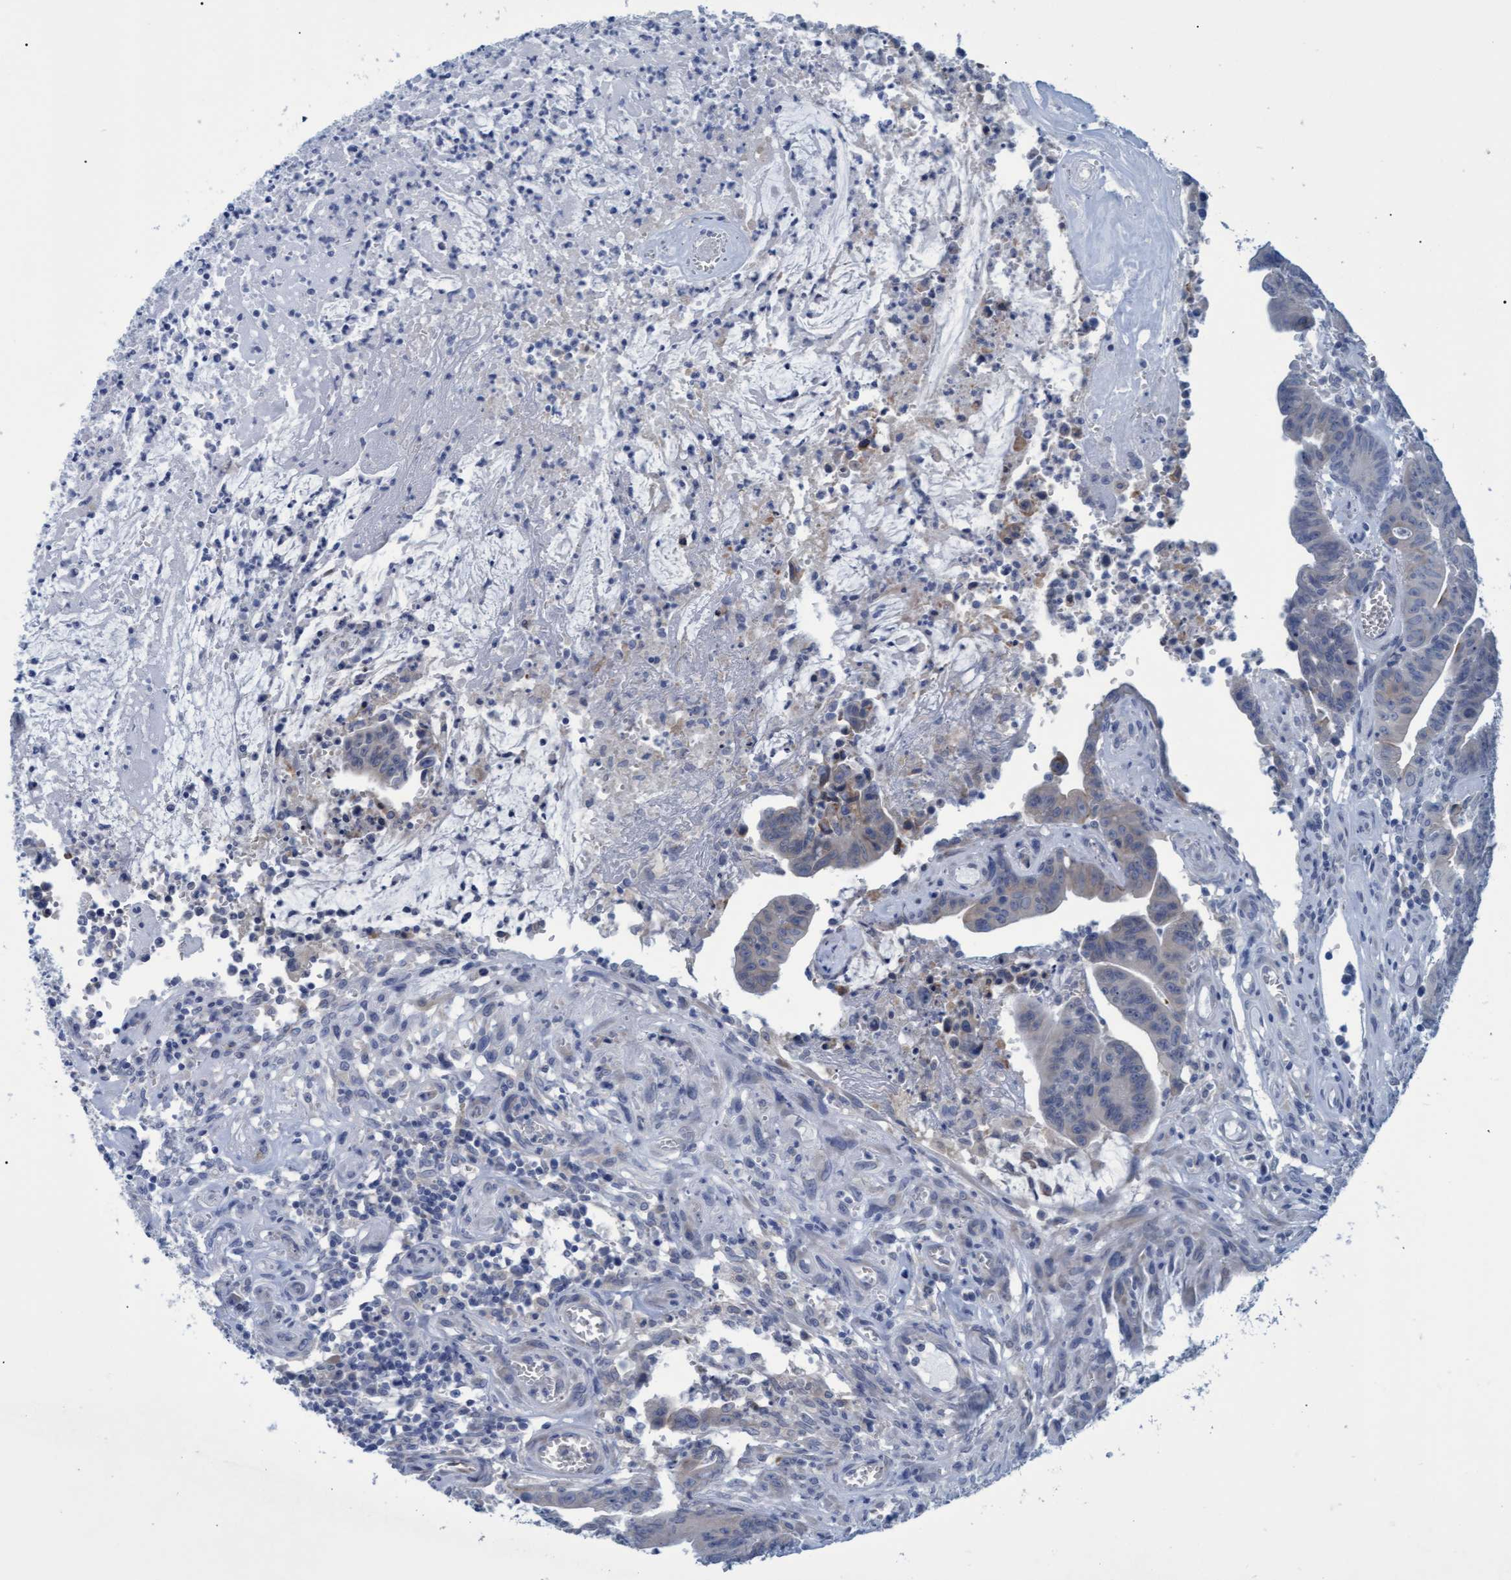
{"staining": {"intensity": "weak", "quantity": "<25%", "location": "cytoplasmic/membranous"}, "tissue": "colorectal cancer", "cell_type": "Tumor cells", "image_type": "cancer", "snomed": [{"axis": "morphology", "description": "Adenocarcinoma, NOS"}, {"axis": "topography", "description": "Colon"}], "caption": "Immunohistochemistry (IHC) micrograph of neoplastic tissue: human colorectal cancer stained with DAB (3,3'-diaminobenzidine) displays no significant protein positivity in tumor cells.", "gene": "SSTR3", "patient": {"sex": "male", "age": 45}}